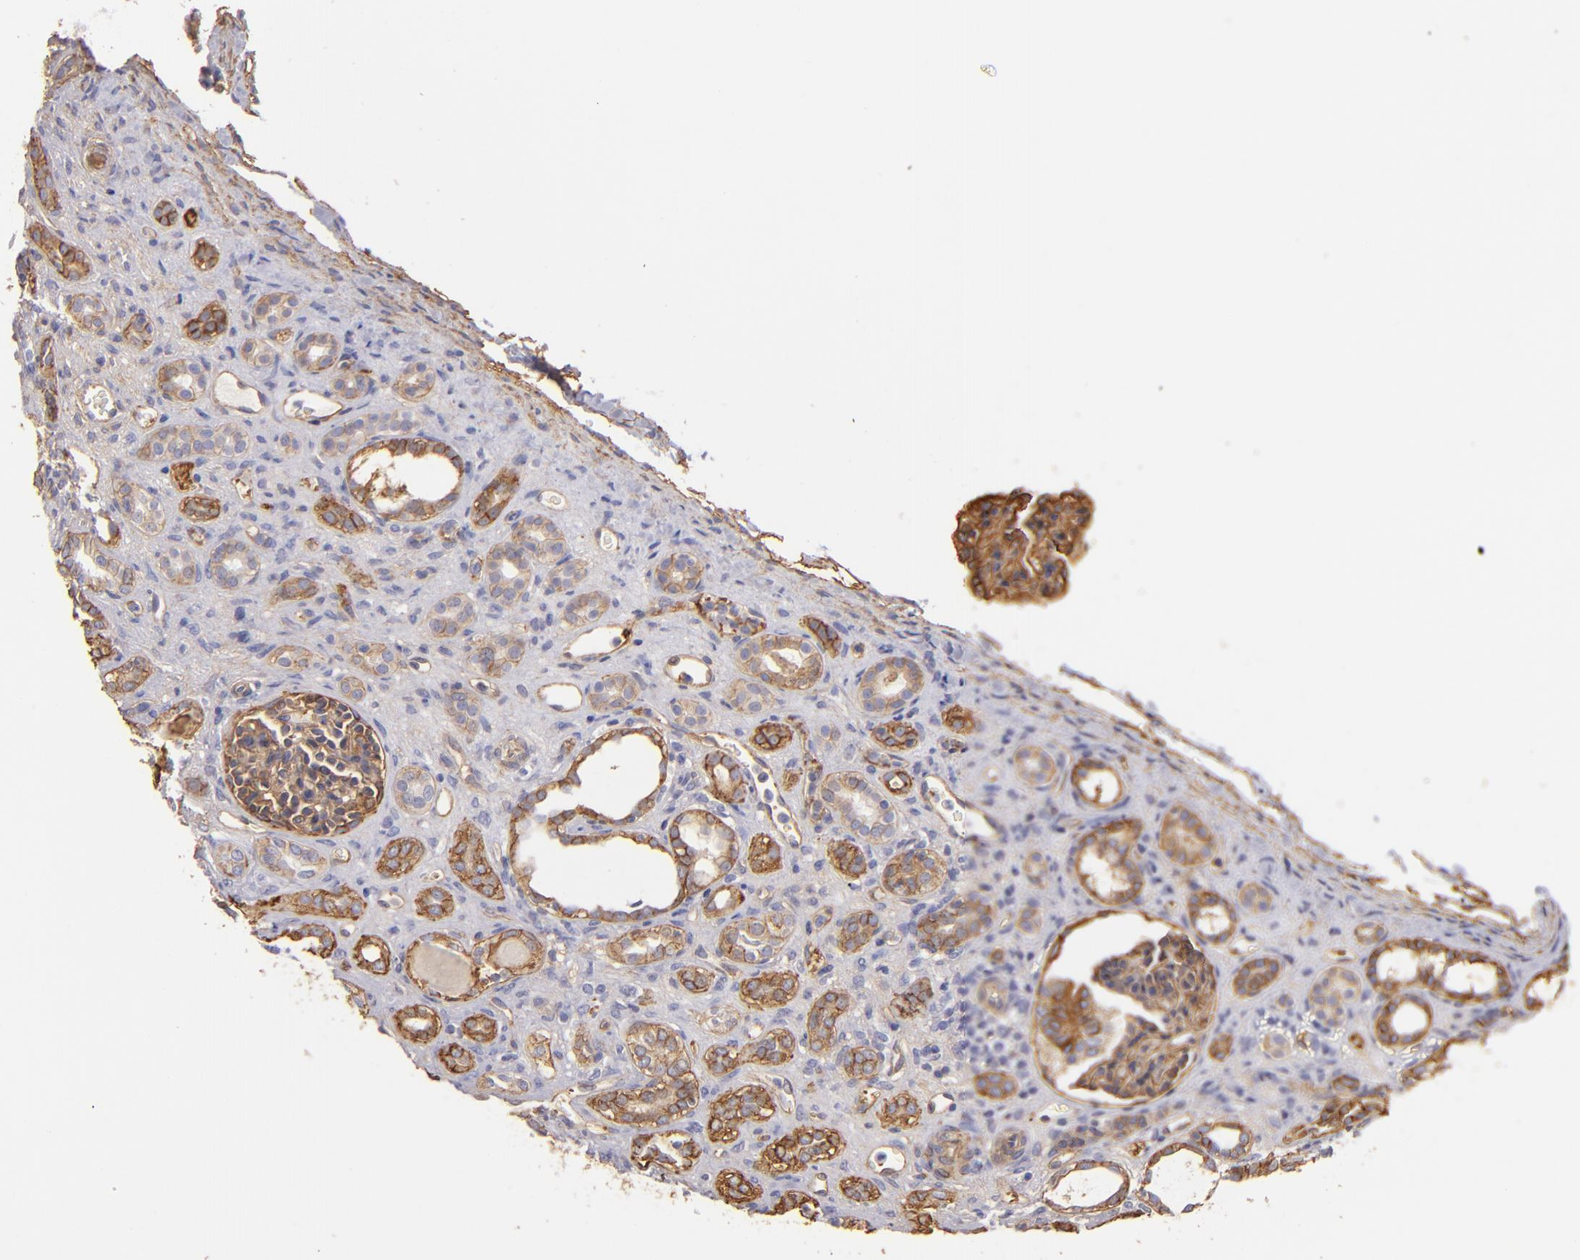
{"staining": {"intensity": "strong", "quantity": ">75%", "location": "cytoplasmic/membranous"}, "tissue": "kidney", "cell_type": "Cells in glomeruli", "image_type": "normal", "snomed": [{"axis": "morphology", "description": "Normal tissue, NOS"}, {"axis": "topography", "description": "Kidney"}], "caption": "Immunohistochemistry staining of normal kidney, which exhibits high levels of strong cytoplasmic/membranous expression in about >75% of cells in glomeruli indicating strong cytoplasmic/membranous protein positivity. The staining was performed using DAB (brown) for protein detection and nuclei were counterstained in hematoxylin (blue).", "gene": "CD151", "patient": {"sex": "male", "age": 7}}